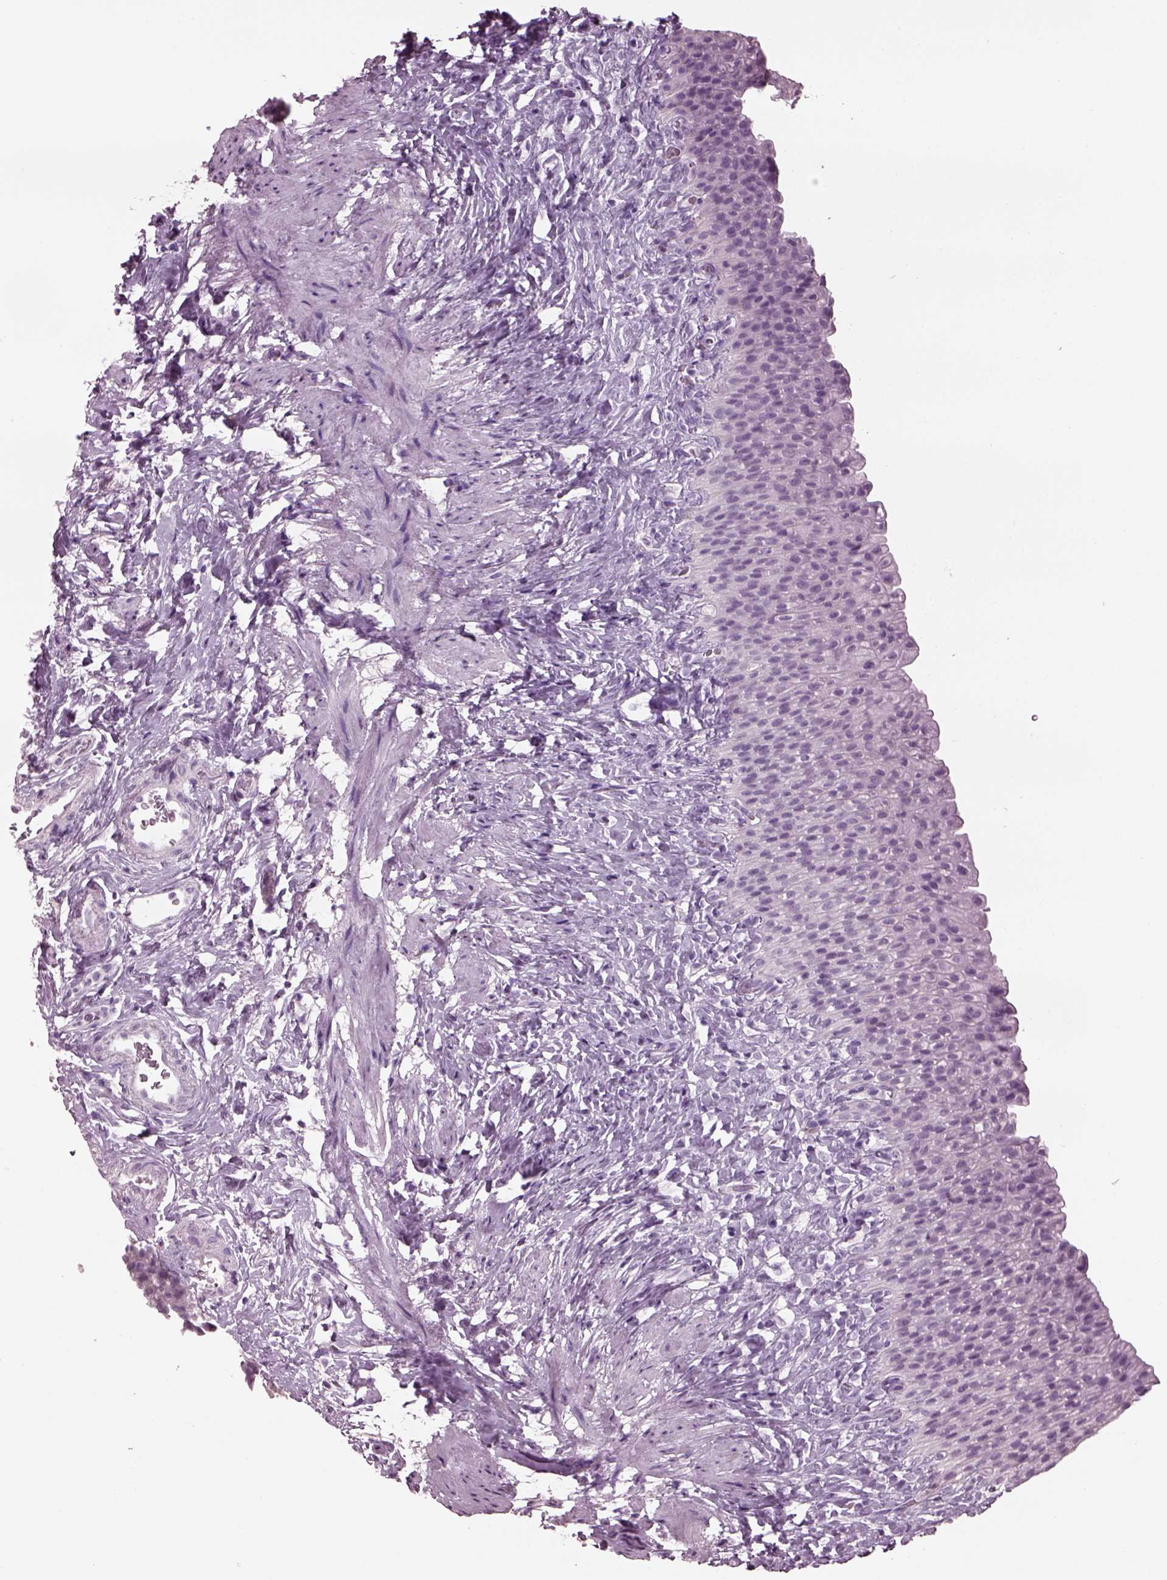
{"staining": {"intensity": "negative", "quantity": "none", "location": "none"}, "tissue": "urinary bladder", "cell_type": "Urothelial cells", "image_type": "normal", "snomed": [{"axis": "morphology", "description": "Normal tissue, NOS"}, {"axis": "topography", "description": "Urinary bladder"}], "caption": "This is a photomicrograph of IHC staining of unremarkable urinary bladder, which shows no staining in urothelial cells.", "gene": "TPPP2", "patient": {"sex": "male", "age": 76}}